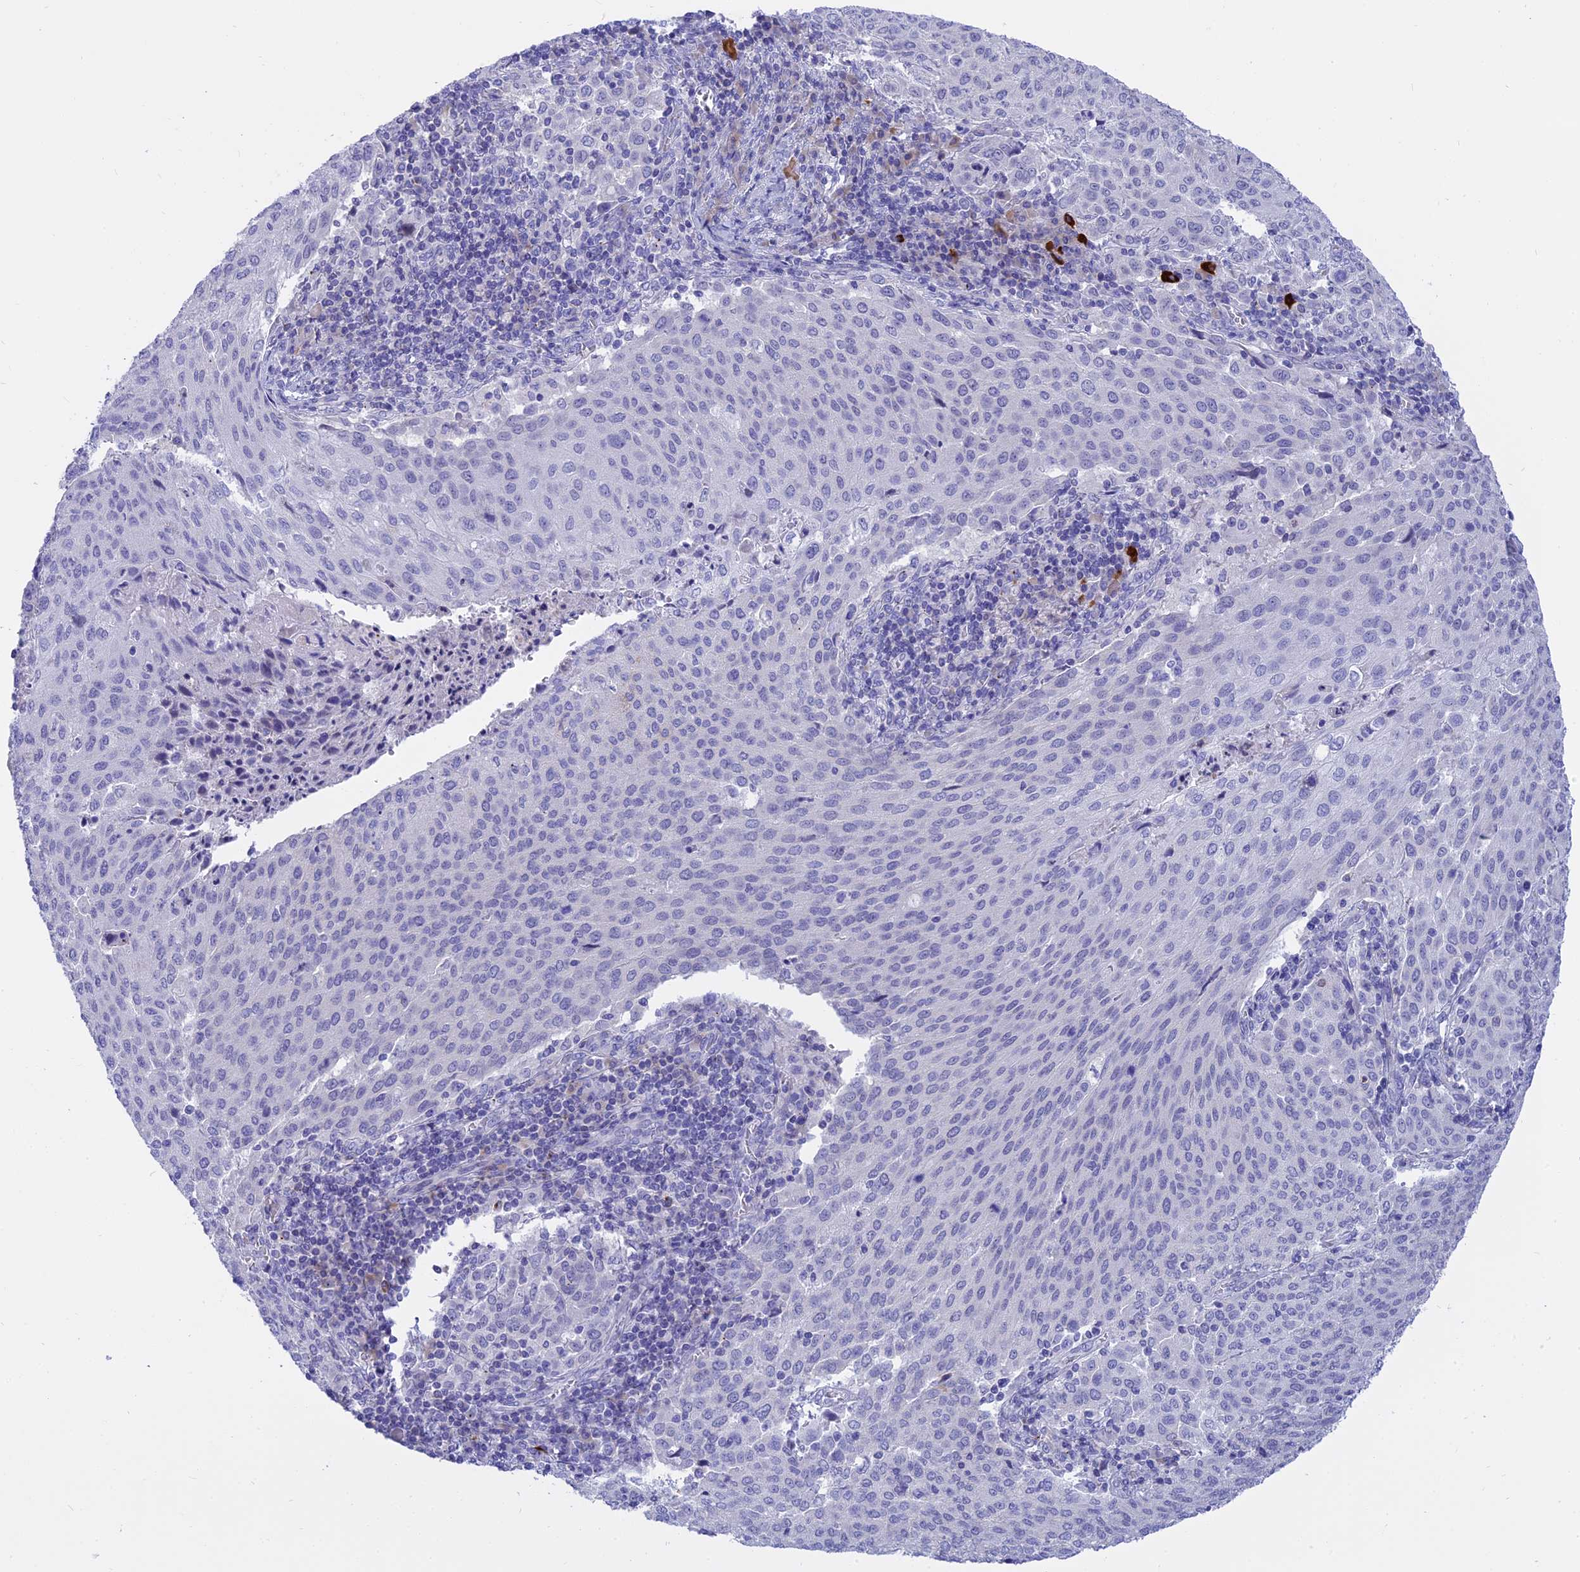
{"staining": {"intensity": "negative", "quantity": "none", "location": "none"}, "tissue": "cervical cancer", "cell_type": "Tumor cells", "image_type": "cancer", "snomed": [{"axis": "morphology", "description": "Squamous cell carcinoma, NOS"}, {"axis": "topography", "description": "Cervix"}], "caption": "Immunohistochemistry micrograph of cervical cancer stained for a protein (brown), which exhibits no positivity in tumor cells.", "gene": "MBD3L1", "patient": {"sex": "female", "age": 46}}